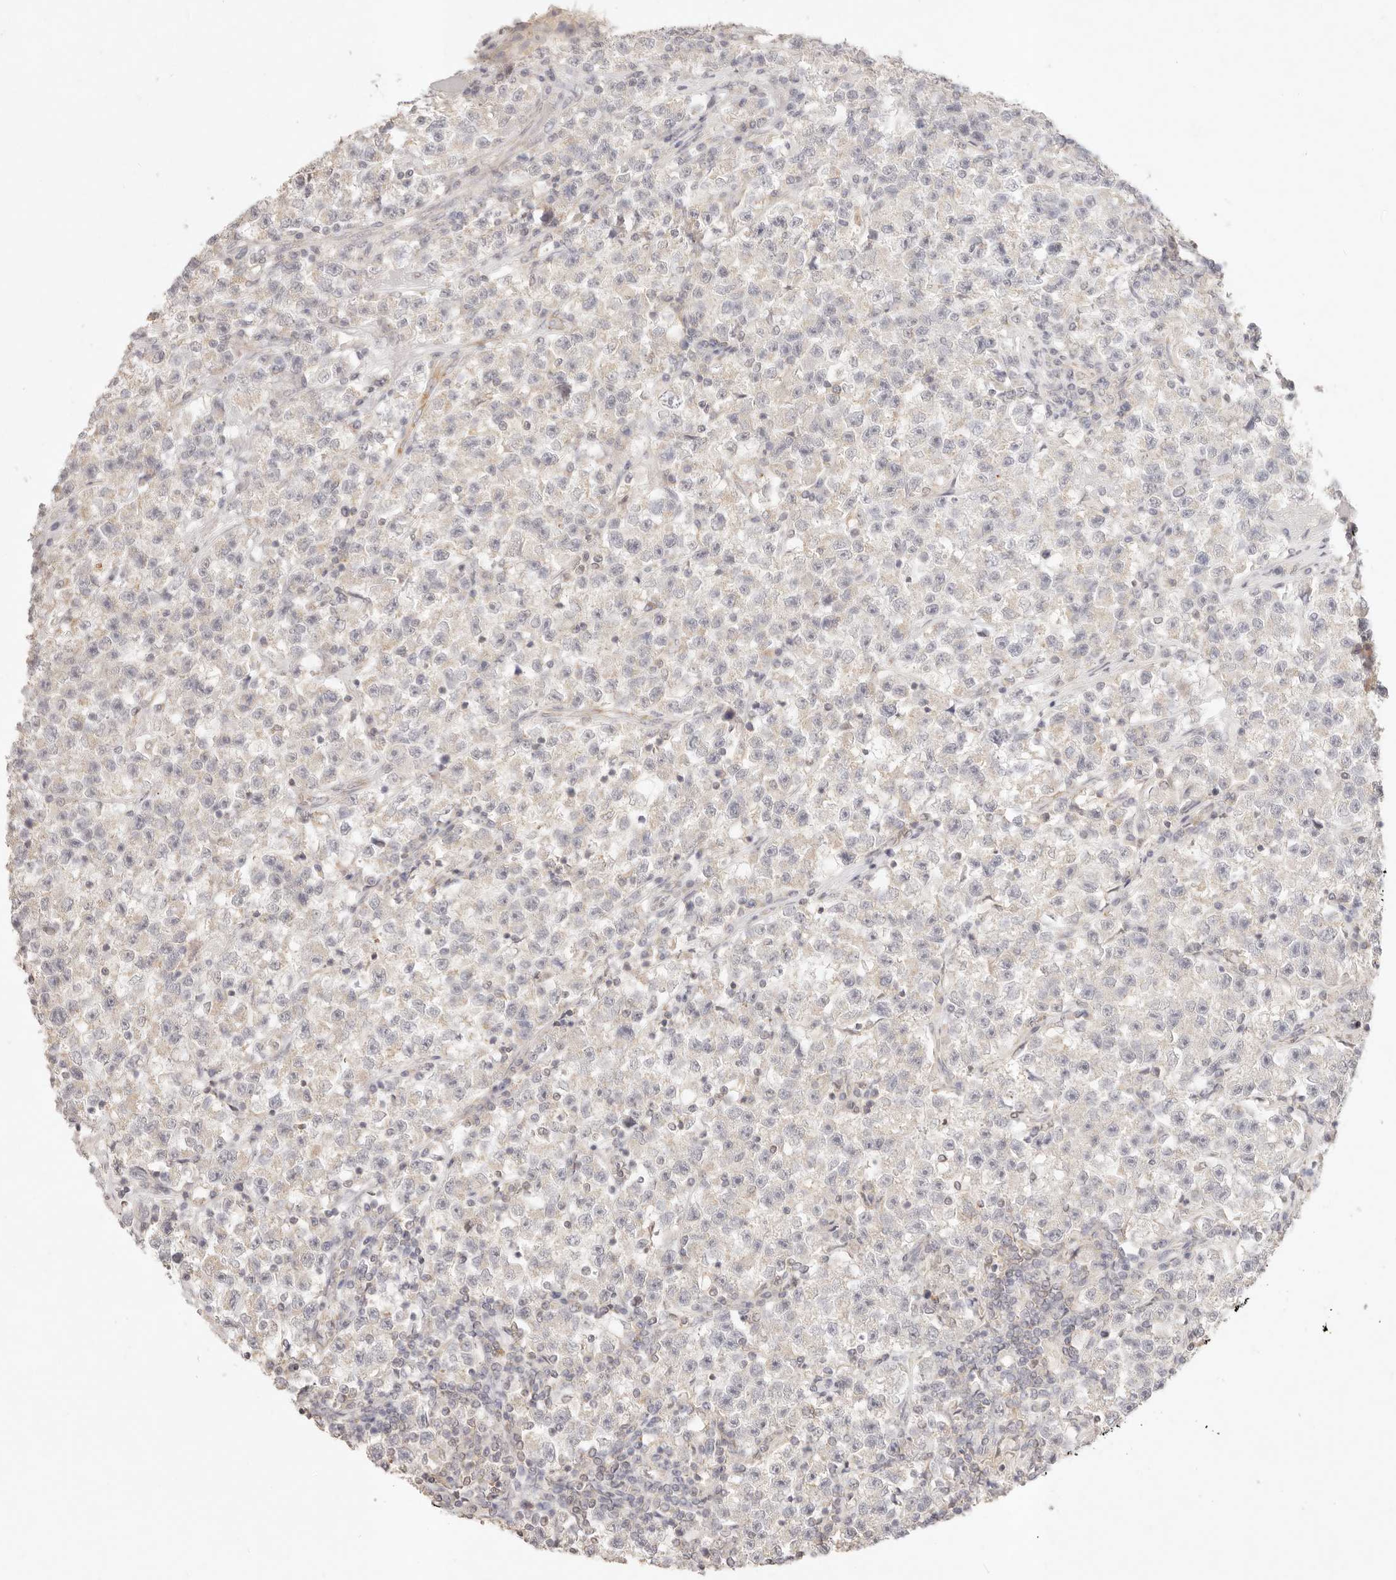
{"staining": {"intensity": "negative", "quantity": "none", "location": "none"}, "tissue": "testis cancer", "cell_type": "Tumor cells", "image_type": "cancer", "snomed": [{"axis": "morphology", "description": "Seminoma, NOS"}, {"axis": "topography", "description": "Testis"}], "caption": "The histopathology image reveals no staining of tumor cells in seminoma (testis).", "gene": "GPR156", "patient": {"sex": "male", "age": 22}}